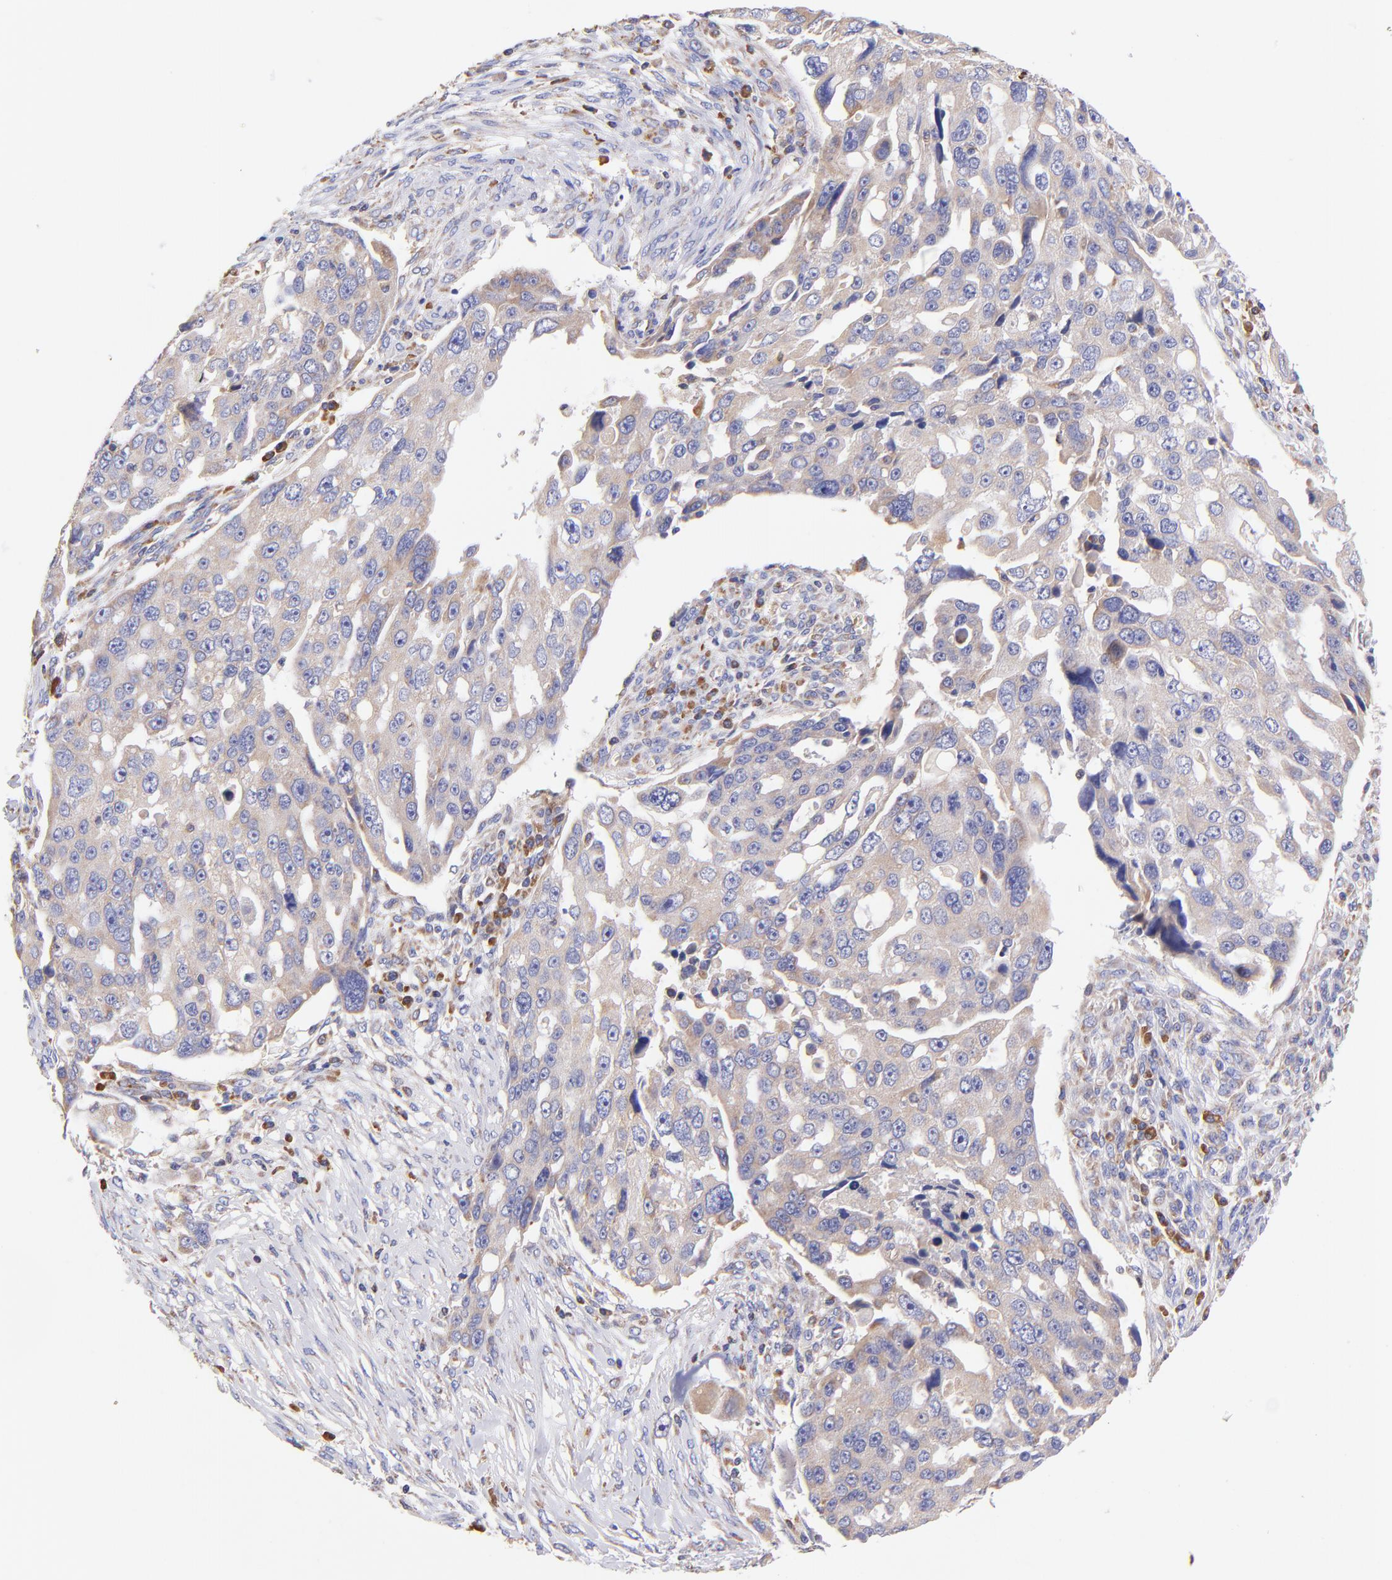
{"staining": {"intensity": "weak", "quantity": ">75%", "location": "cytoplasmic/membranous"}, "tissue": "ovarian cancer", "cell_type": "Tumor cells", "image_type": "cancer", "snomed": [{"axis": "morphology", "description": "Carcinoma, endometroid"}, {"axis": "topography", "description": "Ovary"}], "caption": "High-magnification brightfield microscopy of ovarian cancer (endometroid carcinoma) stained with DAB (3,3'-diaminobenzidine) (brown) and counterstained with hematoxylin (blue). tumor cells exhibit weak cytoplasmic/membranous positivity is seen in approximately>75% of cells. (Stains: DAB (3,3'-diaminobenzidine) in brown, nuclei in blue, Microscopy: brightfield microscopy at high magnification).", "gene": "PREX1", "patient": {"sex": "female", "age": 75}}